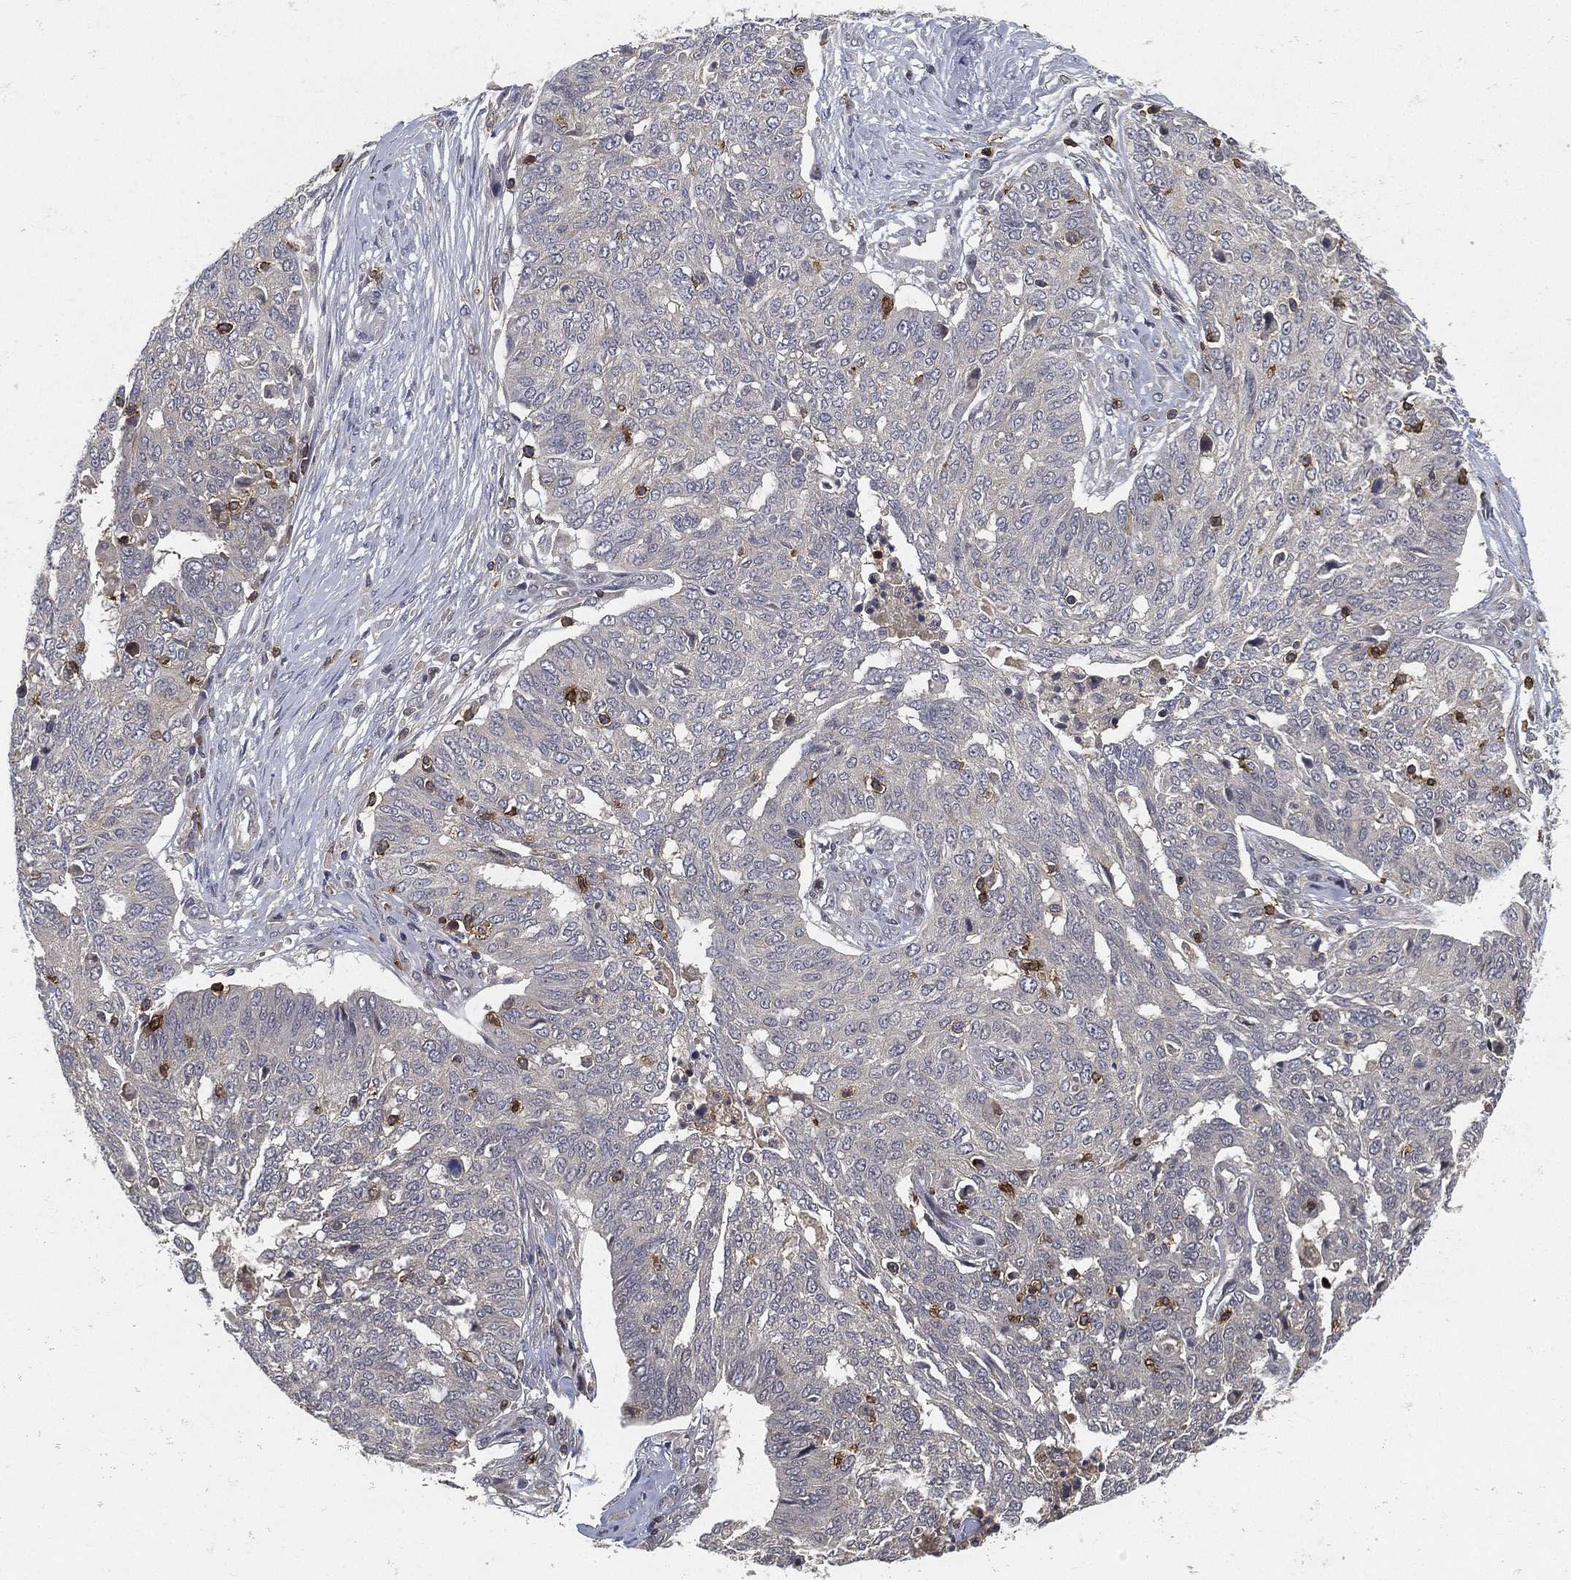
{"staining": {"intensity": "negative", "quantity": "none", "location": "none"}, "tissue": "ovarian cancer", "cell_type": "Tumor cells", "image_type": "cancer", "snomed": [{"axis": "morphology", "description": "Cystadenocarcinoma, serous, NOS"}, {"axis": "topography", "description": "Ovary"}], "caption": "Histopathology image shows no protein expression in tumor cells of ovarian serous cystadenocarcinoma tissue. The staining was performed using DAB (3,3'-diaminobenzidine) to visualize the protein expression in brown, while the nuclei were stained in blue with hematoxylin (Magnification: 20x).", "gene": "CFAP251", "patient": {"sex": "female", "age": 67}}